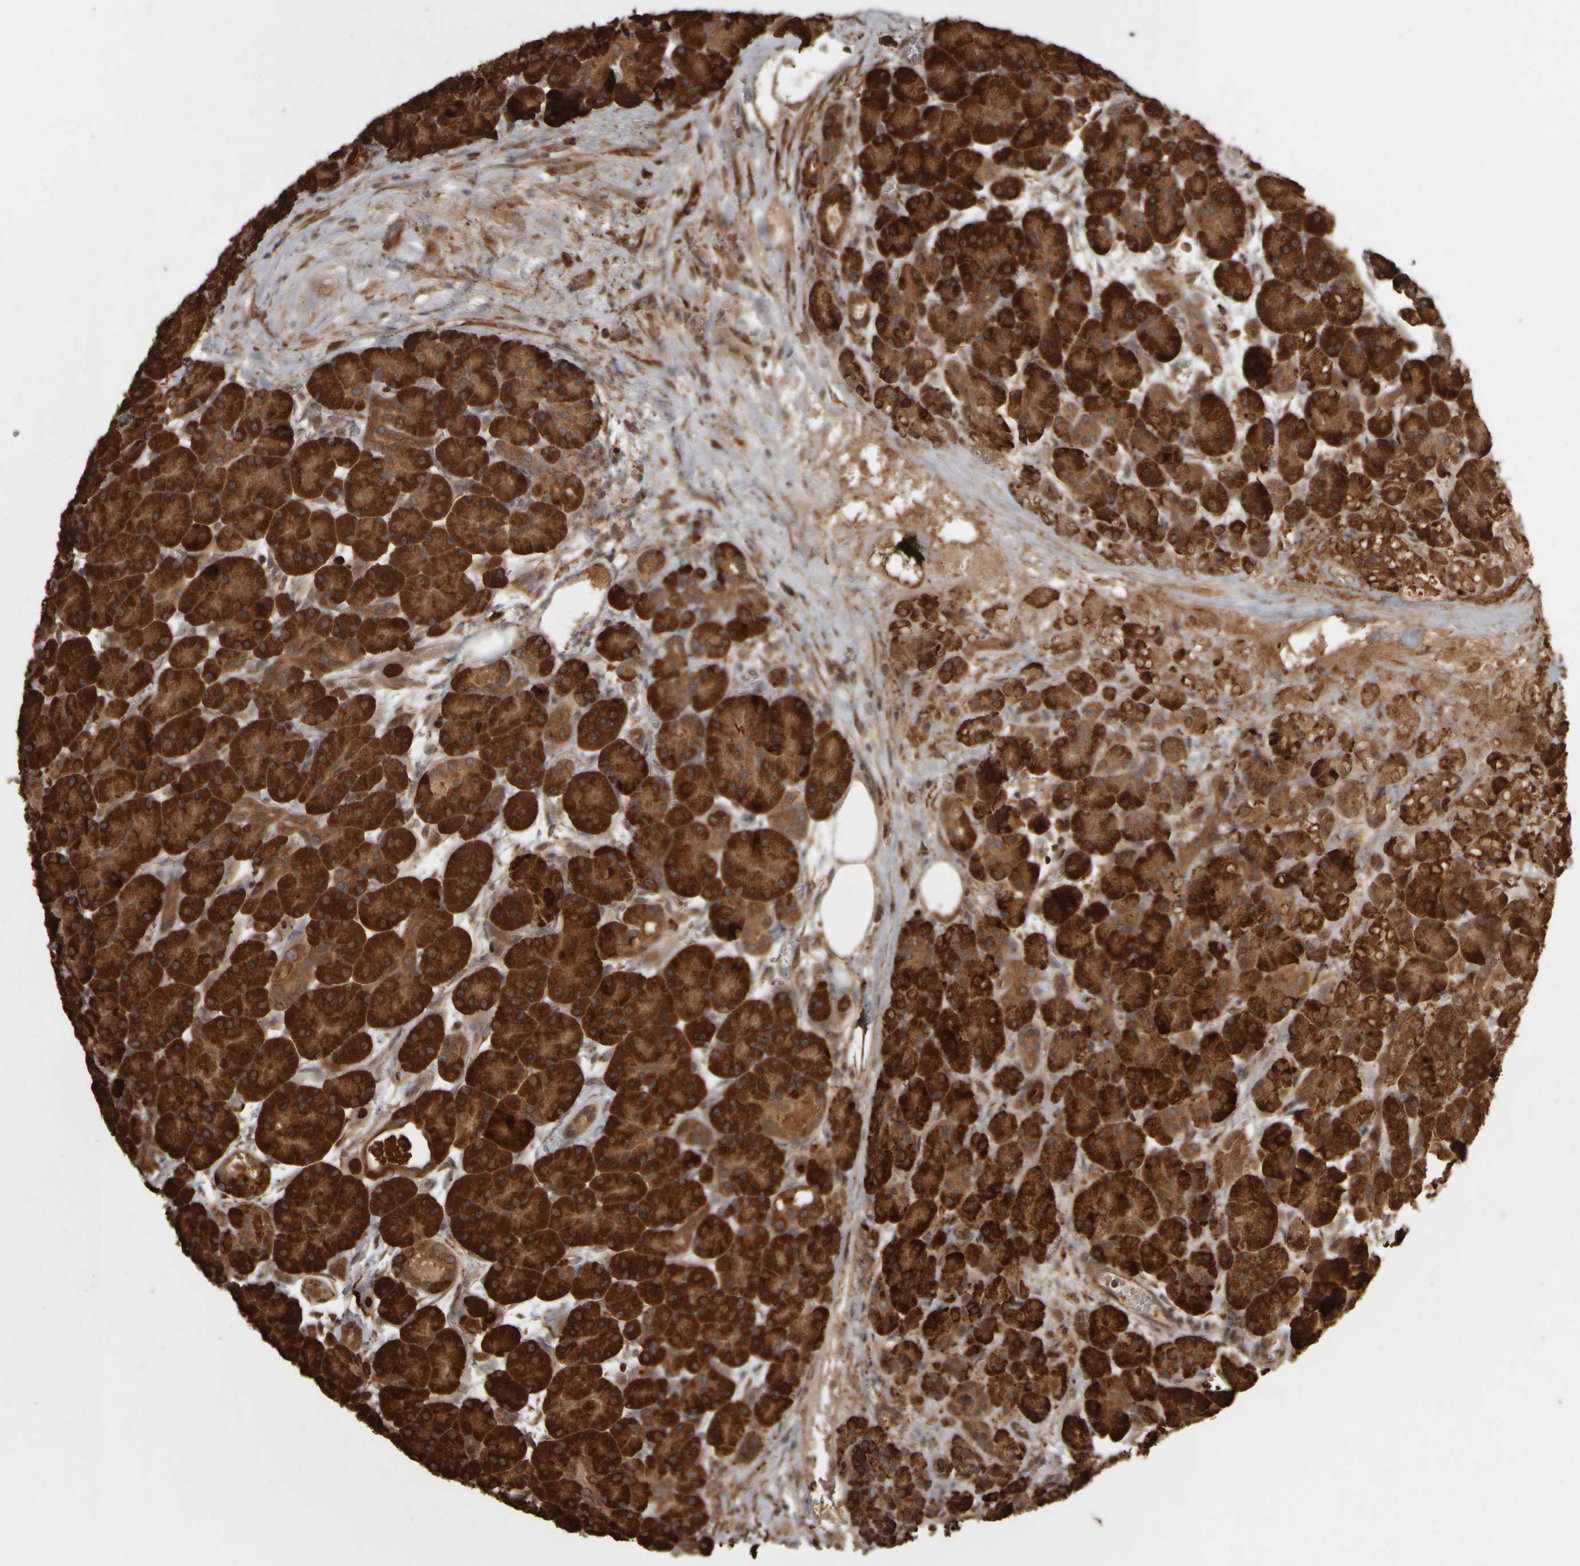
{"staining": {"intensity": "strong", "quantity": ">75%", "location": "cytoplasmic/membranous"}, "tissue": "pancreas", "cell_type": "Exocrine glandular cells", "image_type": "normal", "snomed": [{"axis": "morphology", "description": "Normal tissue, NOS"}, {"axis": "topography", "description": "Pancreas"}], "caption": "DAB (3,3'-diaminobenzidine) immunohistochemical staining of unremarkable pancreas demonstrates strong cytoplasmic/membranous protein staining in about >75% of exocrine glandular cells. (DAB (3,3'-diaminobenzidine) = brown stain, brightfield microscopy at high magnification).", "gene": "AGBL3", "patient": {"sex": "male", "age": 63}}